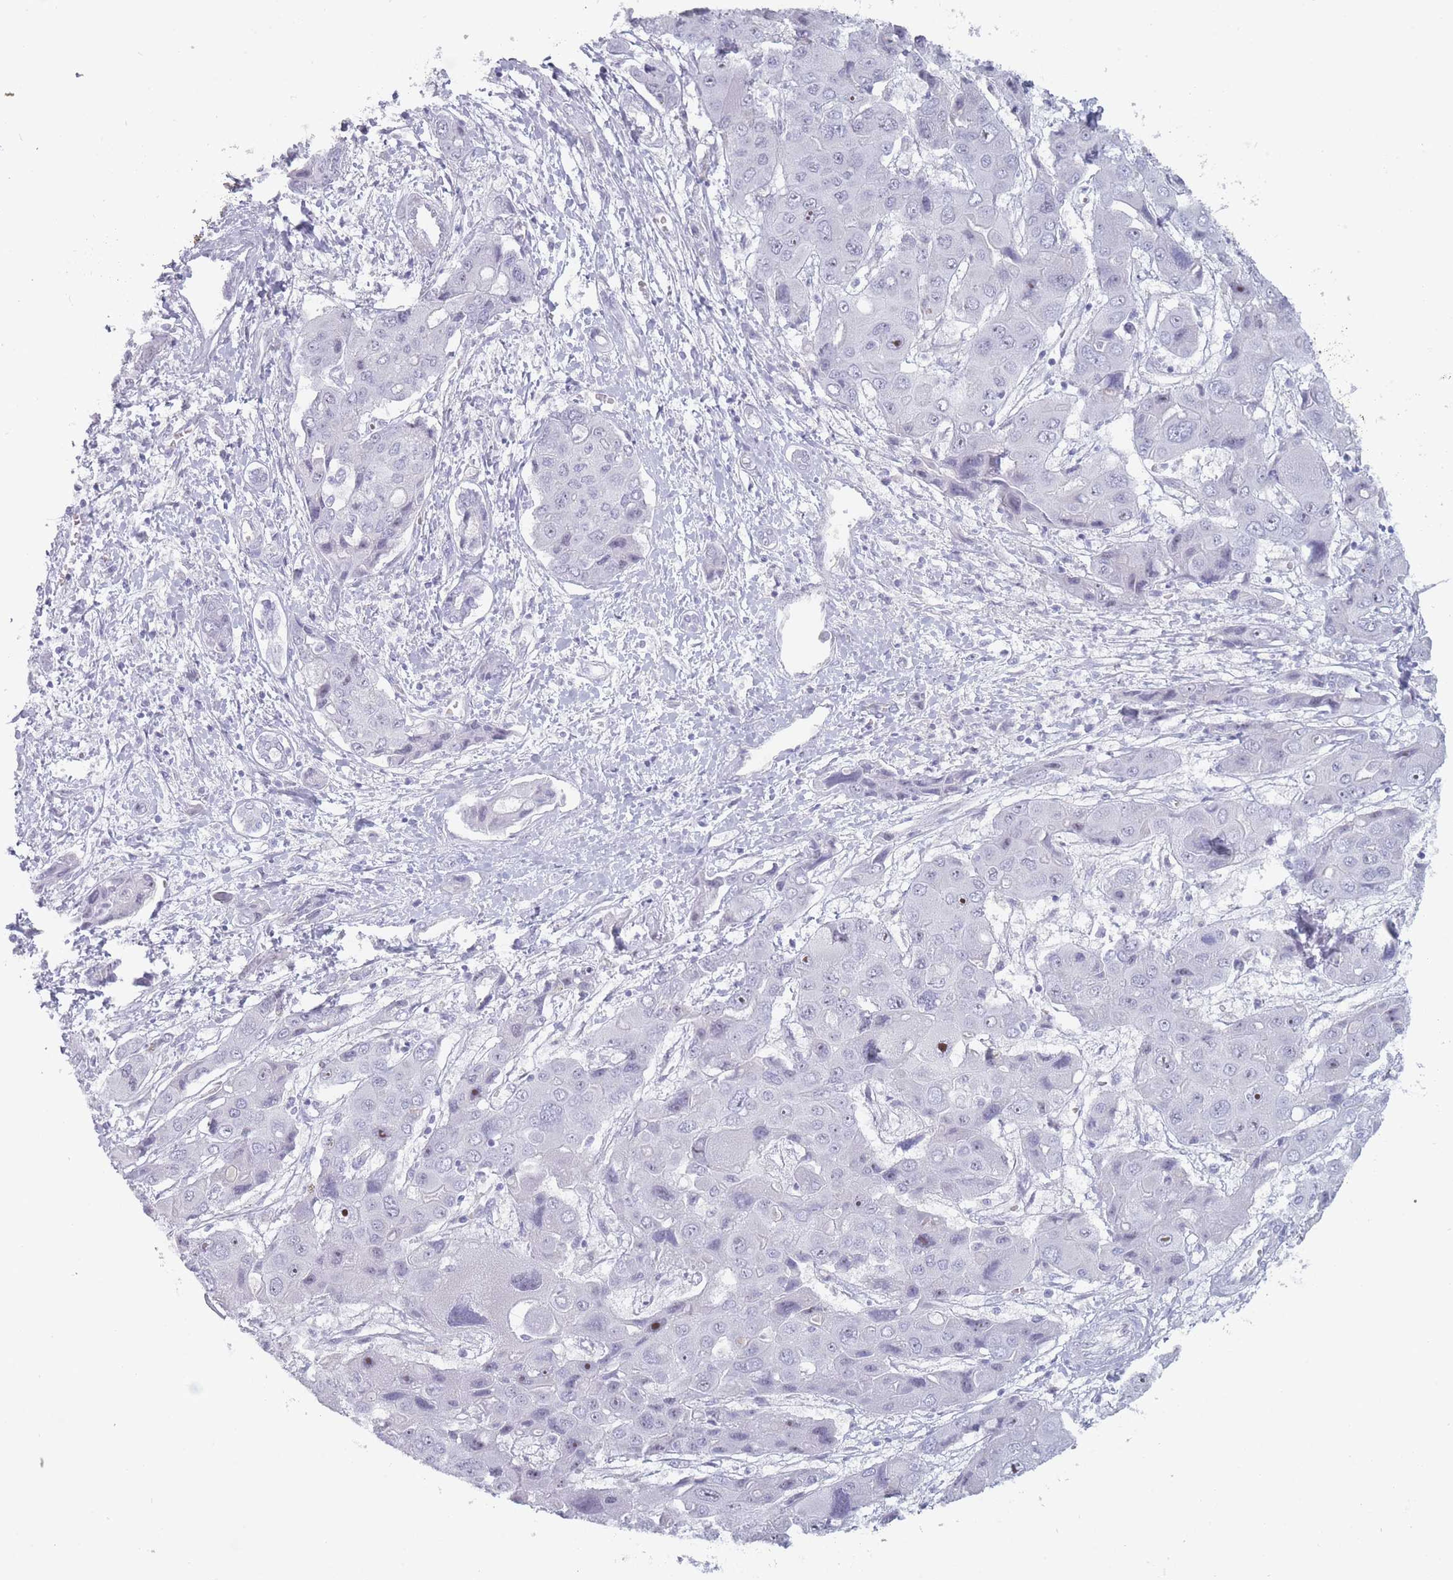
{"staining": {"intensity": "moderate", "quantity": "<25%", "location": "nuclear"}, "tissue": "liver cancer", "cell_type": "Tumor cells", "image_type": "cancer", "snomed": [{"axis": "morphology", "description": "Cholangiocarcinoma"}, {"axis": "topography", "description": "Liver"}], "caption": "High-power microscopy captured an IHC histopathology image of liver cancer (cholangiocarcinoma), revealing moderate nuclear staining in approximately <25% of tumor cells.", "gene": "ROS1", "patient": {"sex": "male", "age": 67}}